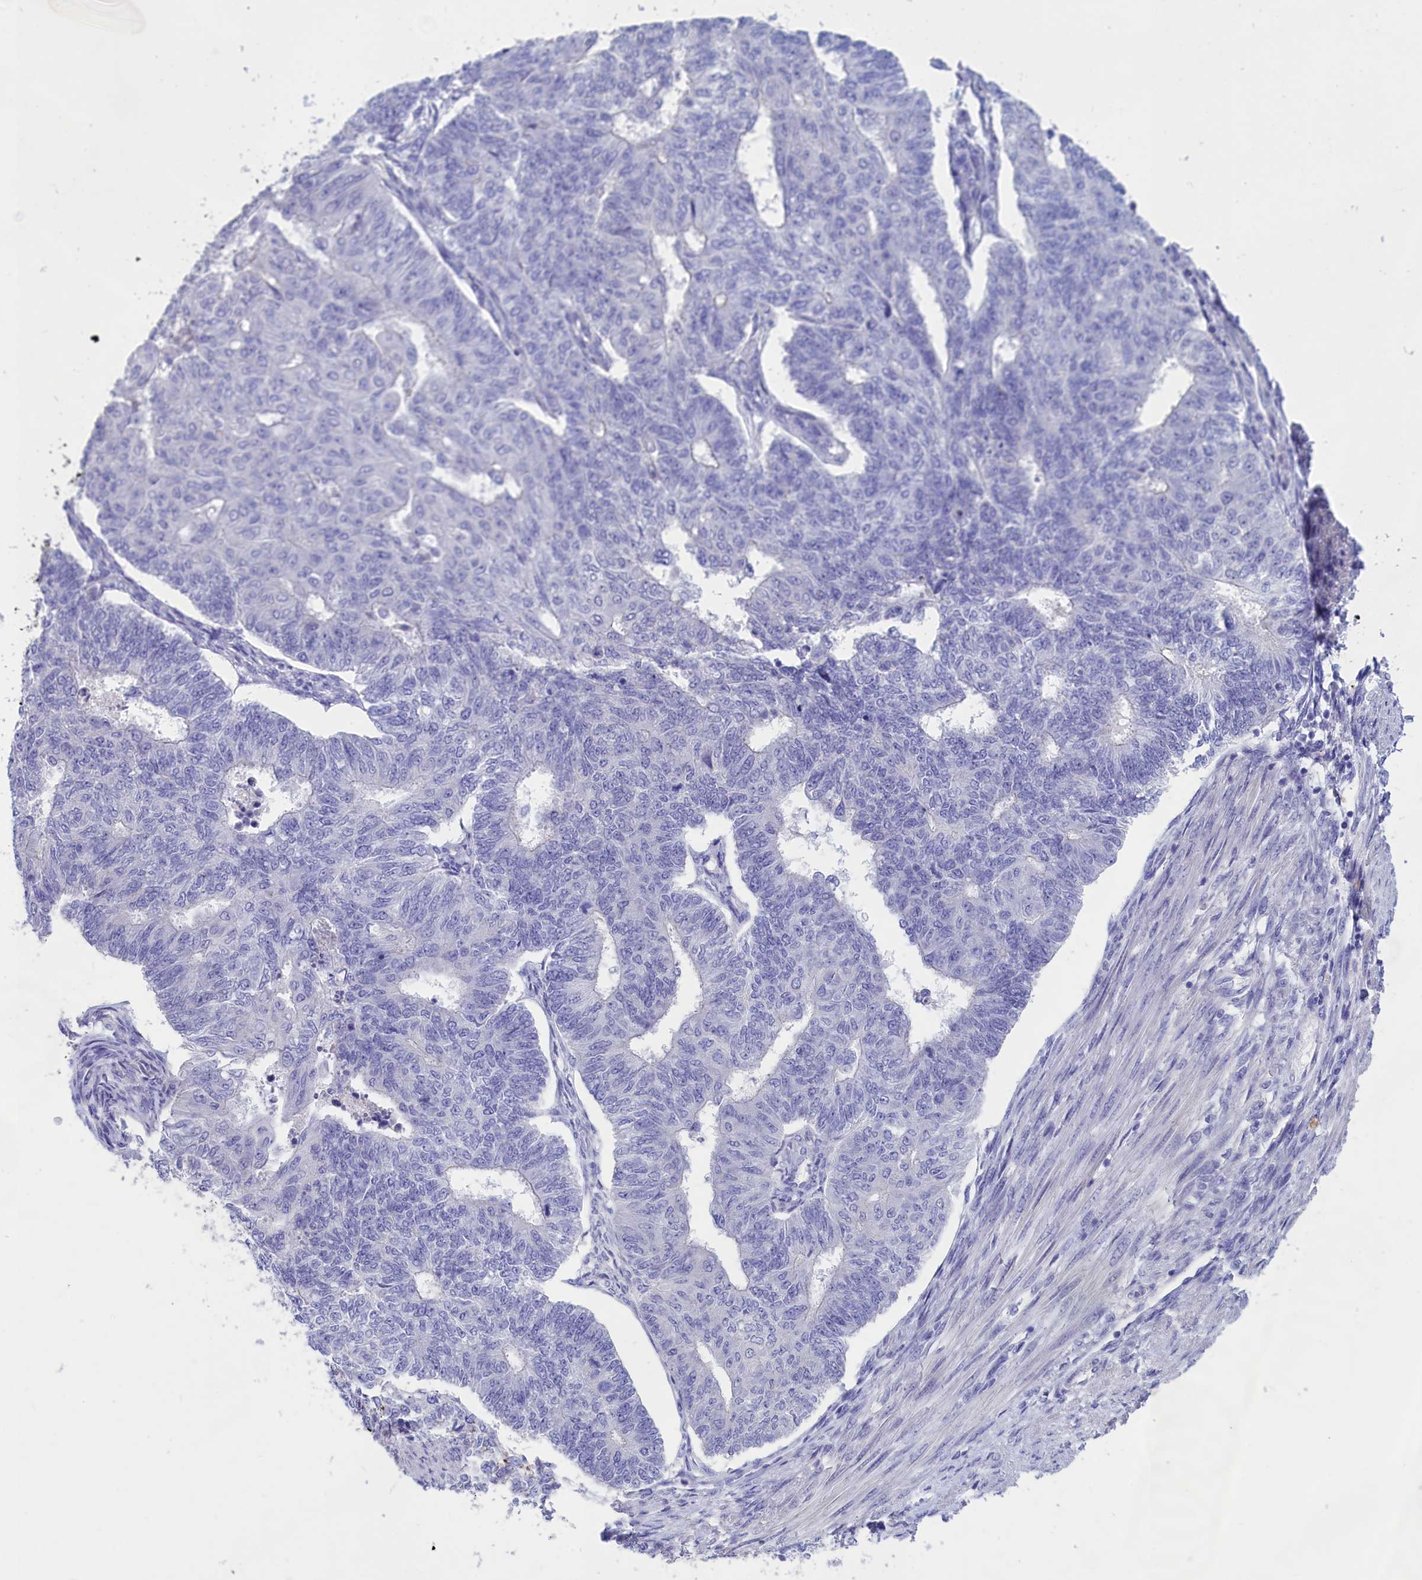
{"staining": {"intensity": "negative", "quantity": "none", "location": "none"}, "tissue": "endometrial cancer", "cell_type": "Tumor cells", "image_type": "cancer", "snomed": [{"axis": "morphology", "description": "Adenocarcinoma, NOS"}, {"axis": "topography", "description": "Endometrium"}], "caption": "This is an IHC micrograph of human adenocarcinoma (endometrial). There is no staining in tumor cells.", "gene": "PRDM12", "patient": {"sex": "female", "age": 32}}